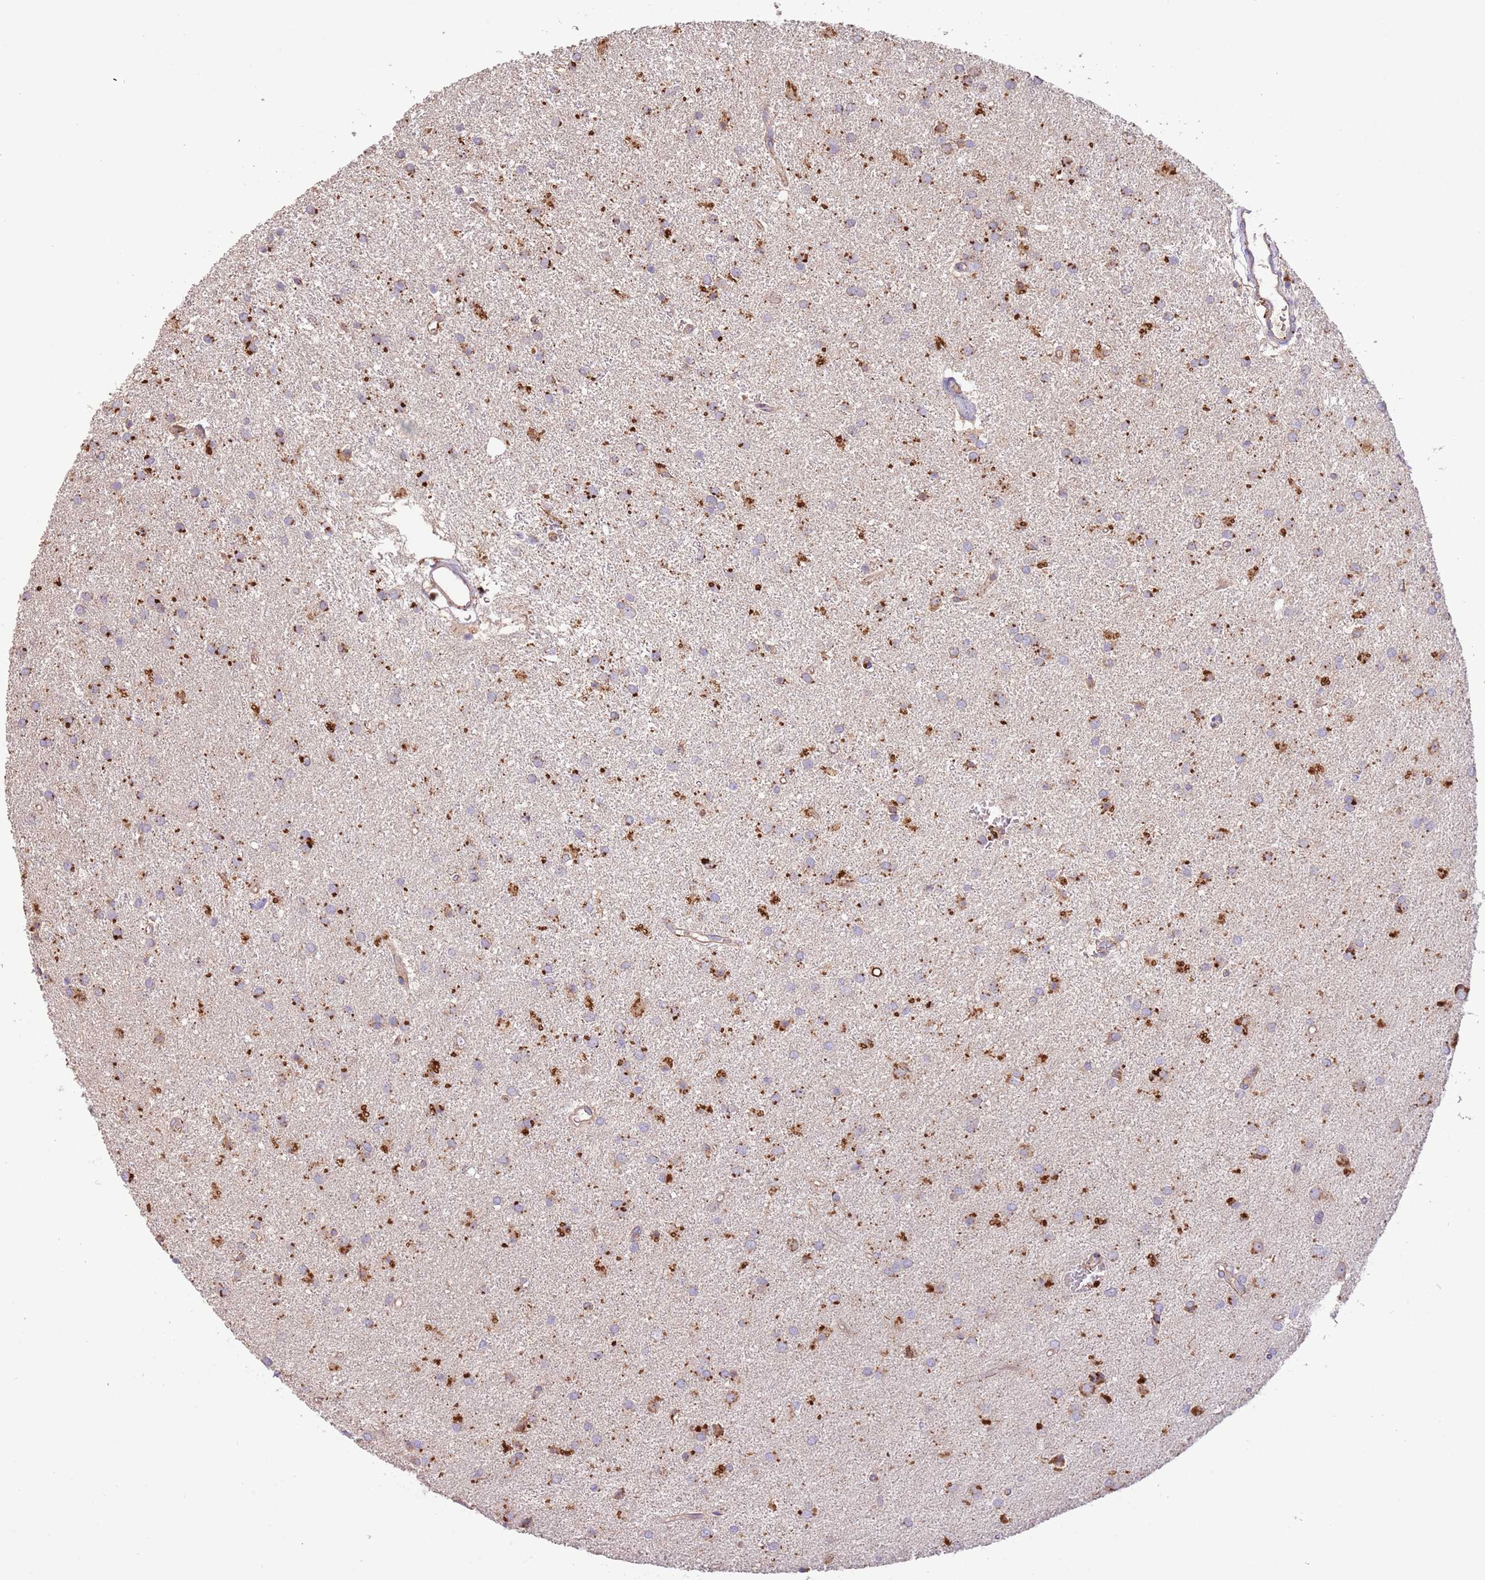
{"staining": {"intensity": "moderate", "quantity": "25%-75%", "location": "cytoplasmic/membranous"}, "tissue": "glioma", "cell_type": "Tumor cells", "image_type": "cancer", "snomed": [{"axis": "morphology", "description": "Glioma, malignant, High grade"}, {"axis": "topography", "description": "Brain"}], "caption": "An immunohistochemistry (IHC) histopathology image of tumor tissue is shown. Protein staining in brown labels moderate cytoplasmic/membranous positivity in malignant glioma (high-grade) within tumor cells.", "gene": "DOCK6", "patient": {"sex": "female", "age": 50}}